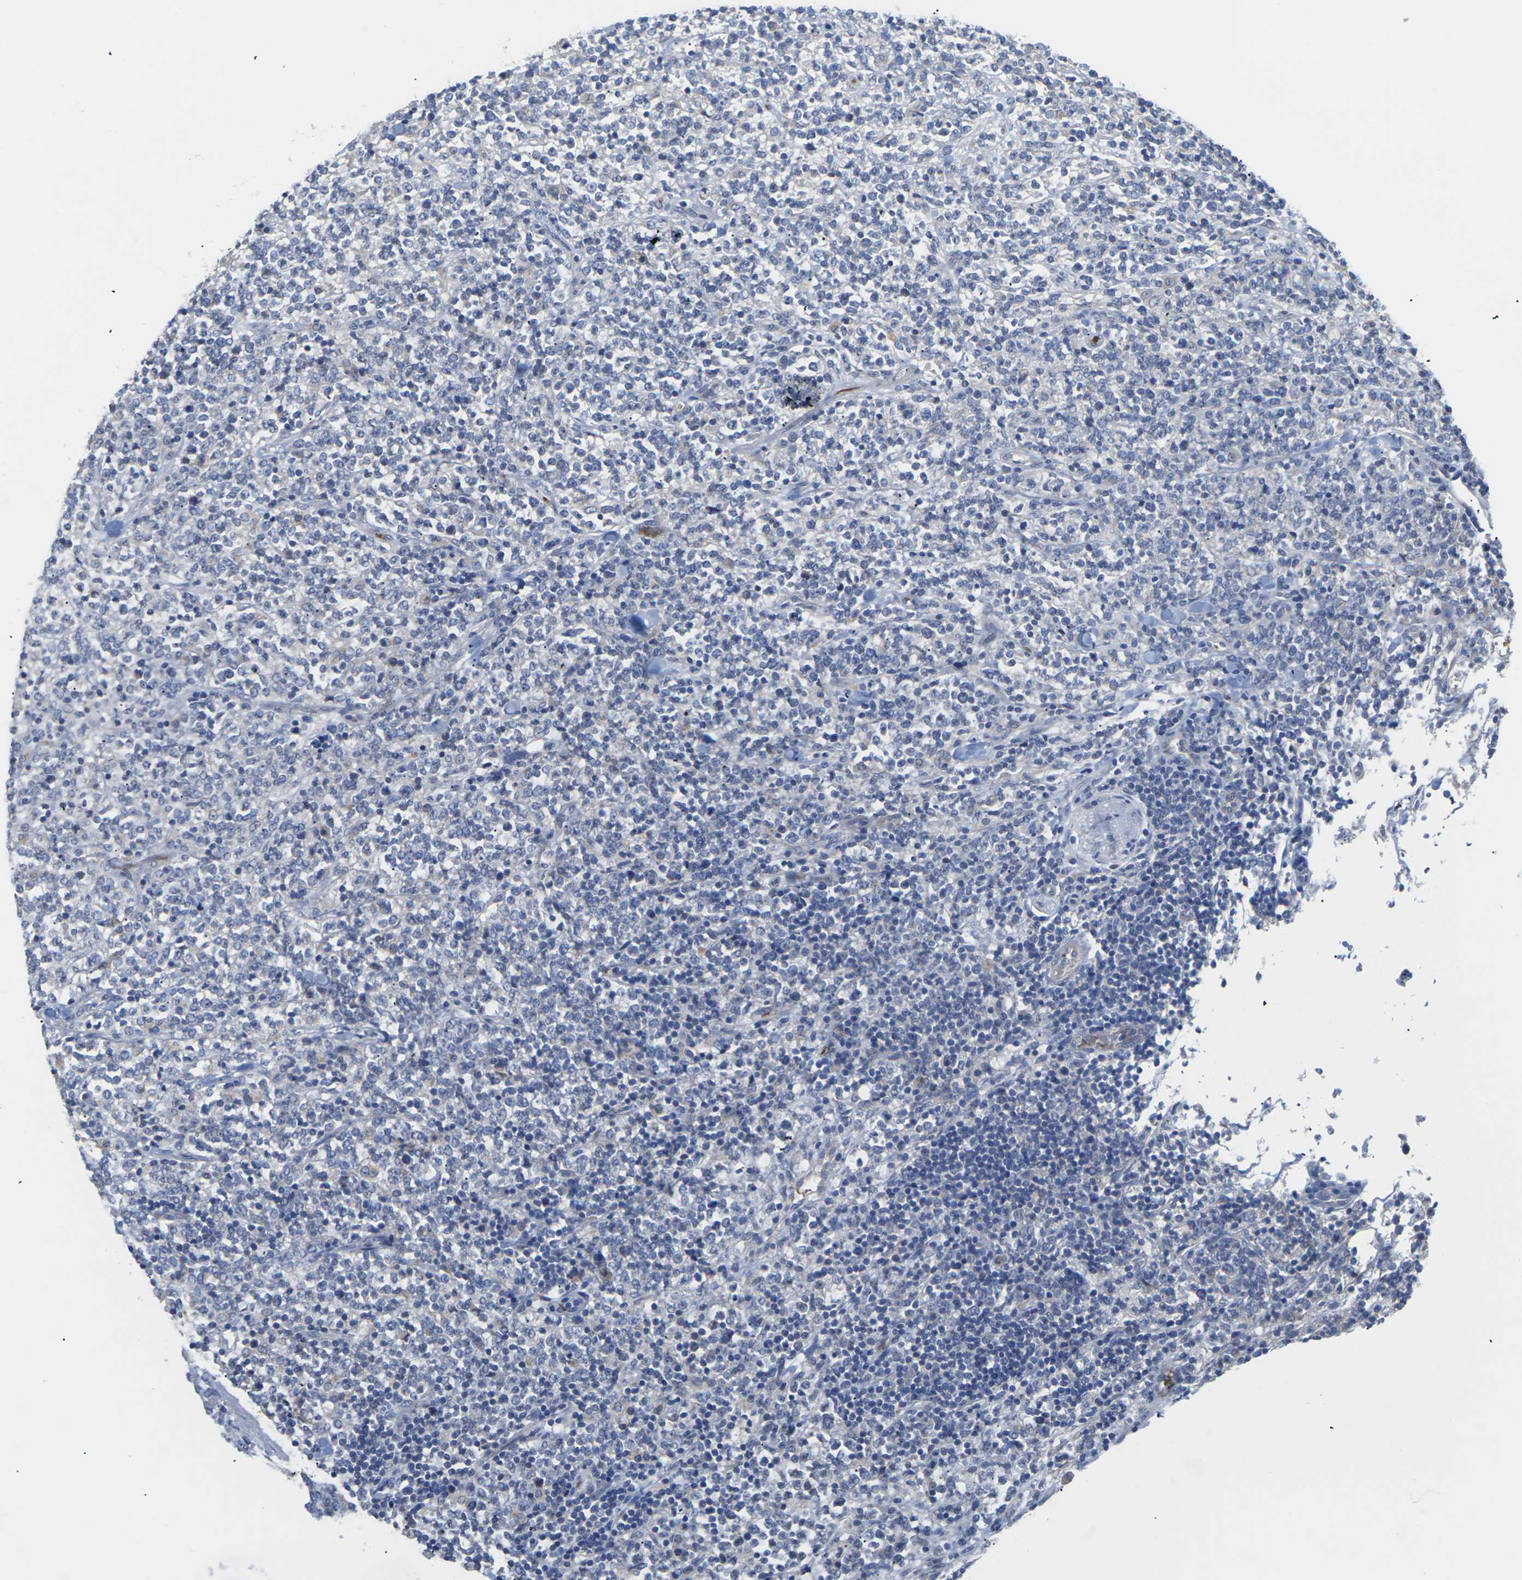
{"staining": {"intensity": "negative", "quantity": "none", "location": "none"}, "tissue": "lymphoma", "cell_type": "Tumor cells", "image_type": "cancer", "snomed": [{"axis": "morphology", "description": "Malignant lymphoma, non-Hodgkin's type, High grade"}, {"axis": "topography", "description": "Soft tissue"}], "caption": "Immunohistochemistry (IHC) micrograph of lymphoma stained for a protein (brown), which shows no positivity in tumor cells. (DAB (3,3'-diaminobenzidine) immunohistochemistry (IHC), high magnification).", "gene": "TMCO4", "patient": {"sex": "male", "age": 18}}